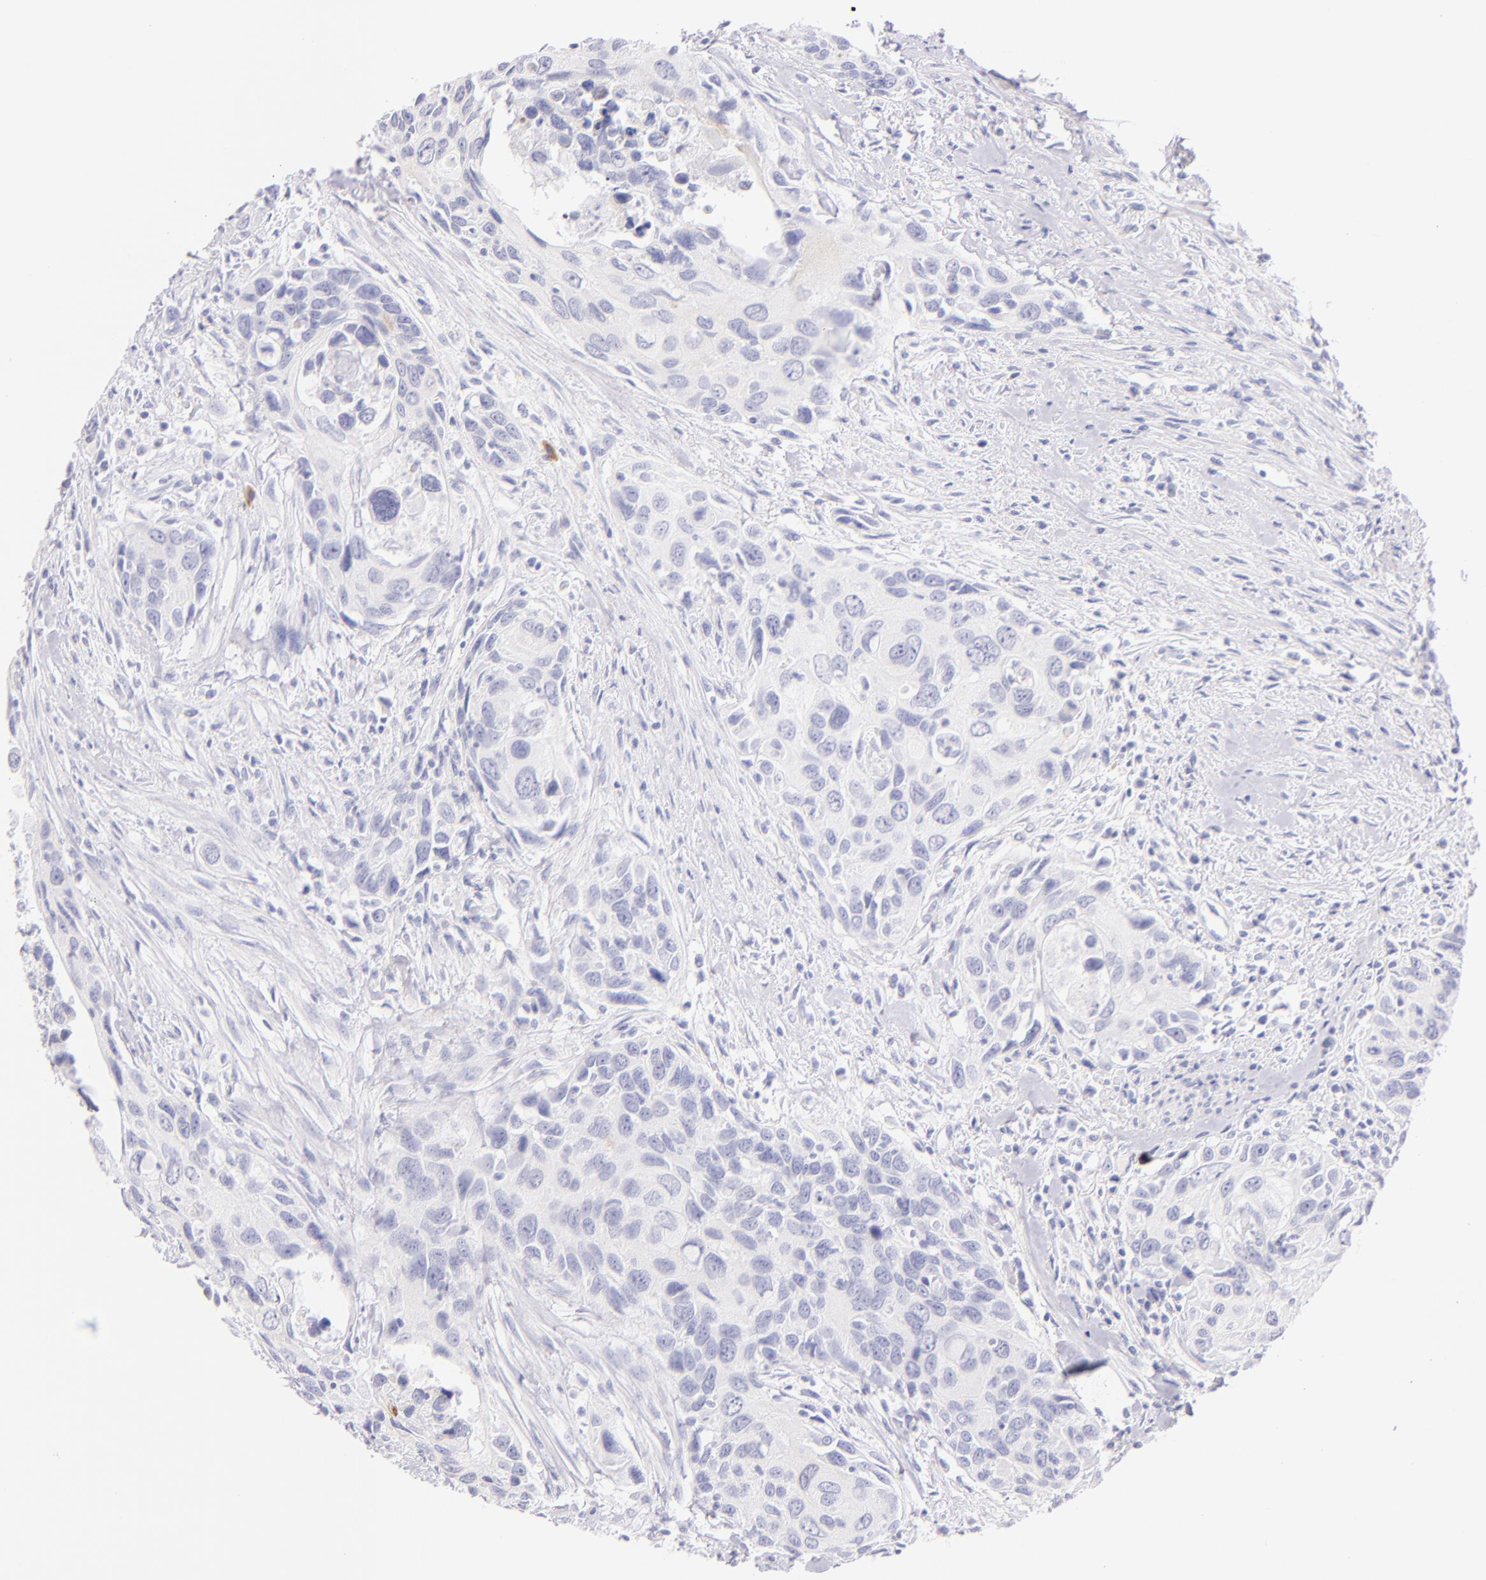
{"staining": {"intensity": "negative", "quantity": "none", "location": "none"}, "tissue": "urothelial cancer", "cell_type": "Tumor cells", "image_type": "cancer", "snomed": [{"axis": "morphology", "description": "Urothelial carcinoma, High grade"}, {"axis": "topography", "description": "Urinary bladder"}], "caption": "Tumor cells are negative for protein expression in human urothelial carcinoma (high-grade).", "gene": "SDC1", "patient": {"sex": "male", "age": 71}}